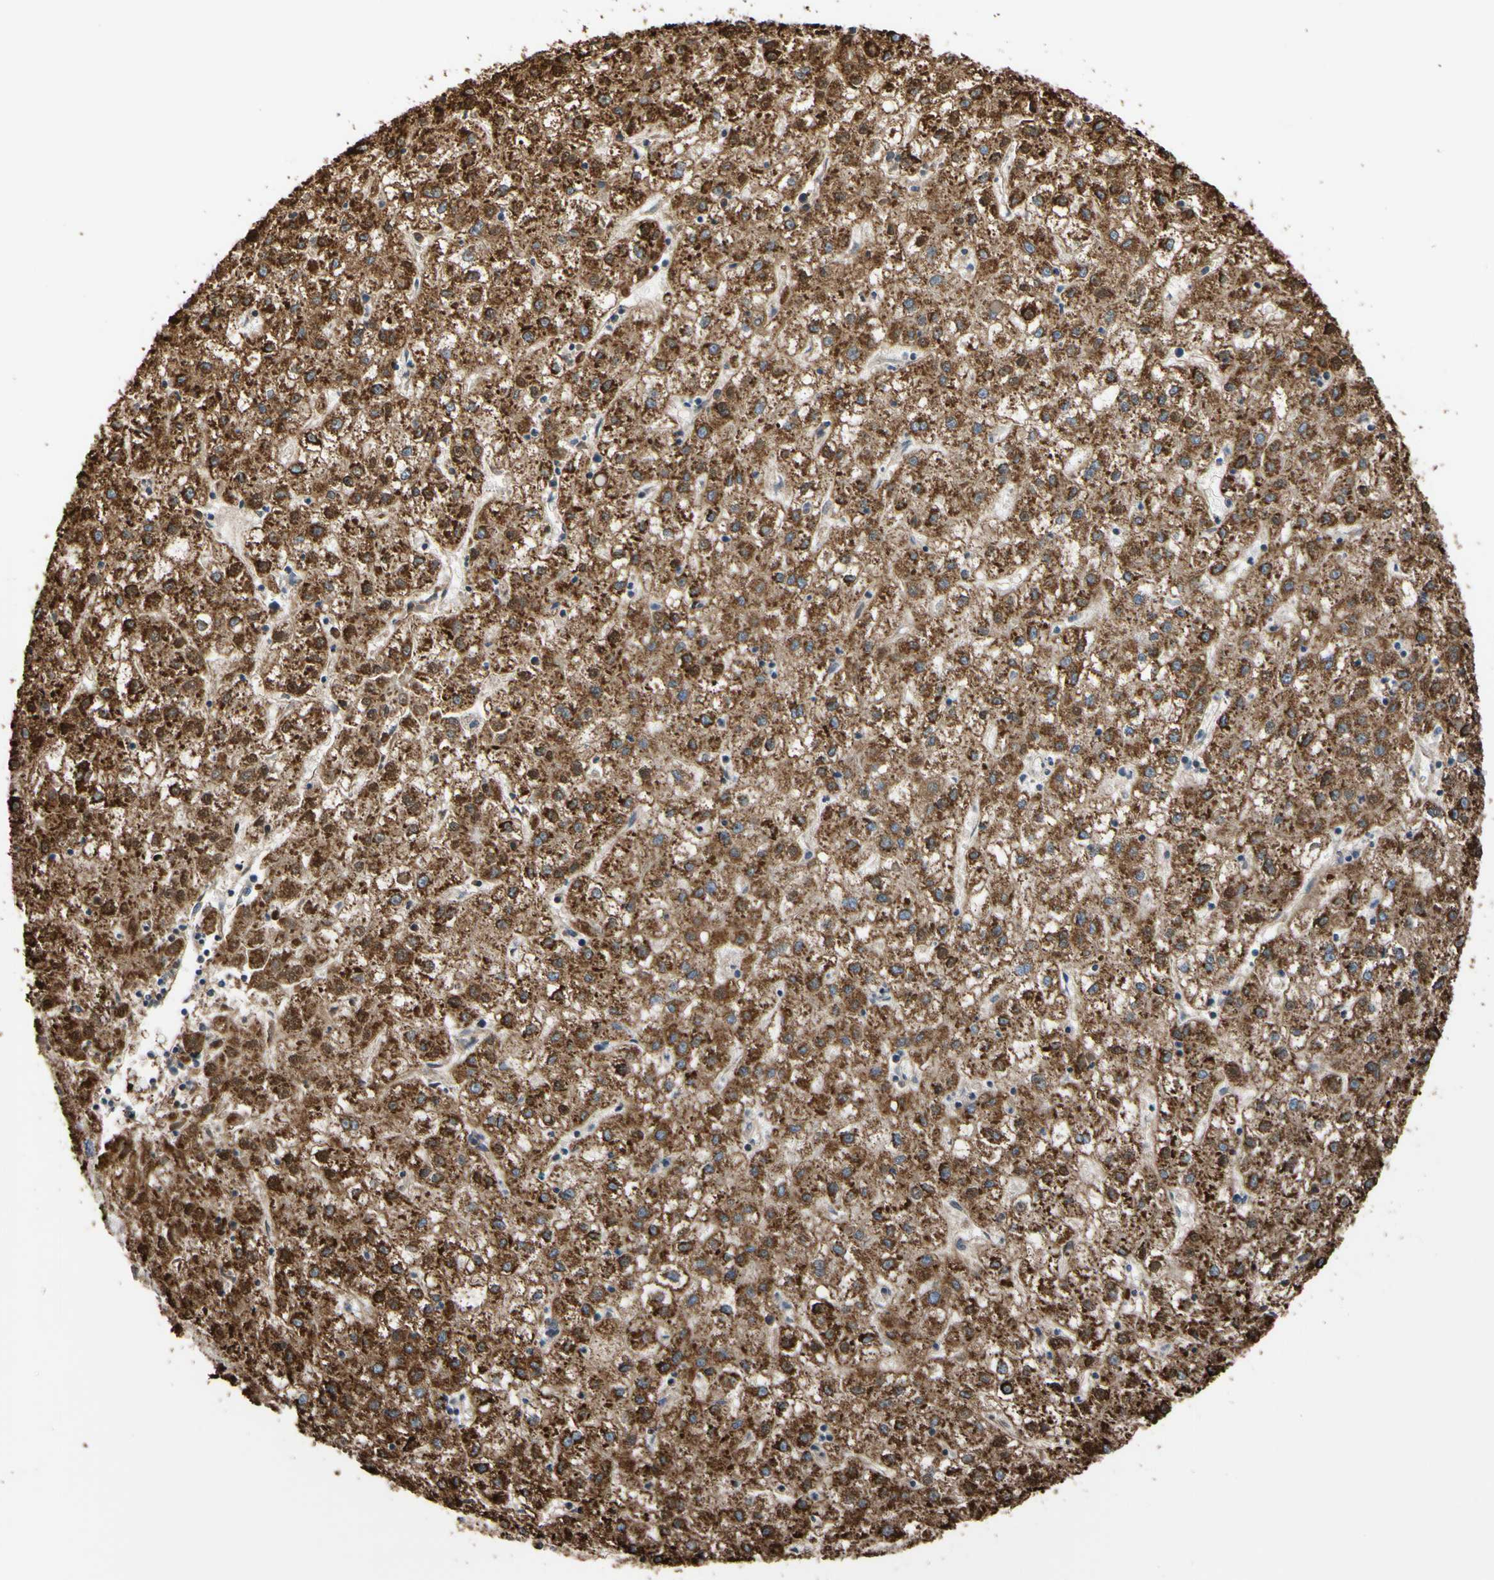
{"staining": {"intensity": "strong", "quantity": ">75%", "location": "cytoplasmic/membranous"}, "tissue": "liver cancer", "cell_type": "Tumor cells", "image_type": "cancer", "snomed": [{"axis": "morphology", "description": "Carcinoma, Hepatocellular, NOS"}, {"axis": "topography", "description": "Liver"}], "caption": "The histopathology image shows a brown stain indicating the presence of a protein in the cytoplasmic/membranous of tumor cells in liver cancer (hepatocellular carcinoma). (Stains: DAB in brown, nuclei in blue, Microscopy: brightfield microscopy at high magnification).", "gene": "FAM110B", "patient": {"sex": "male", "age": 72}}